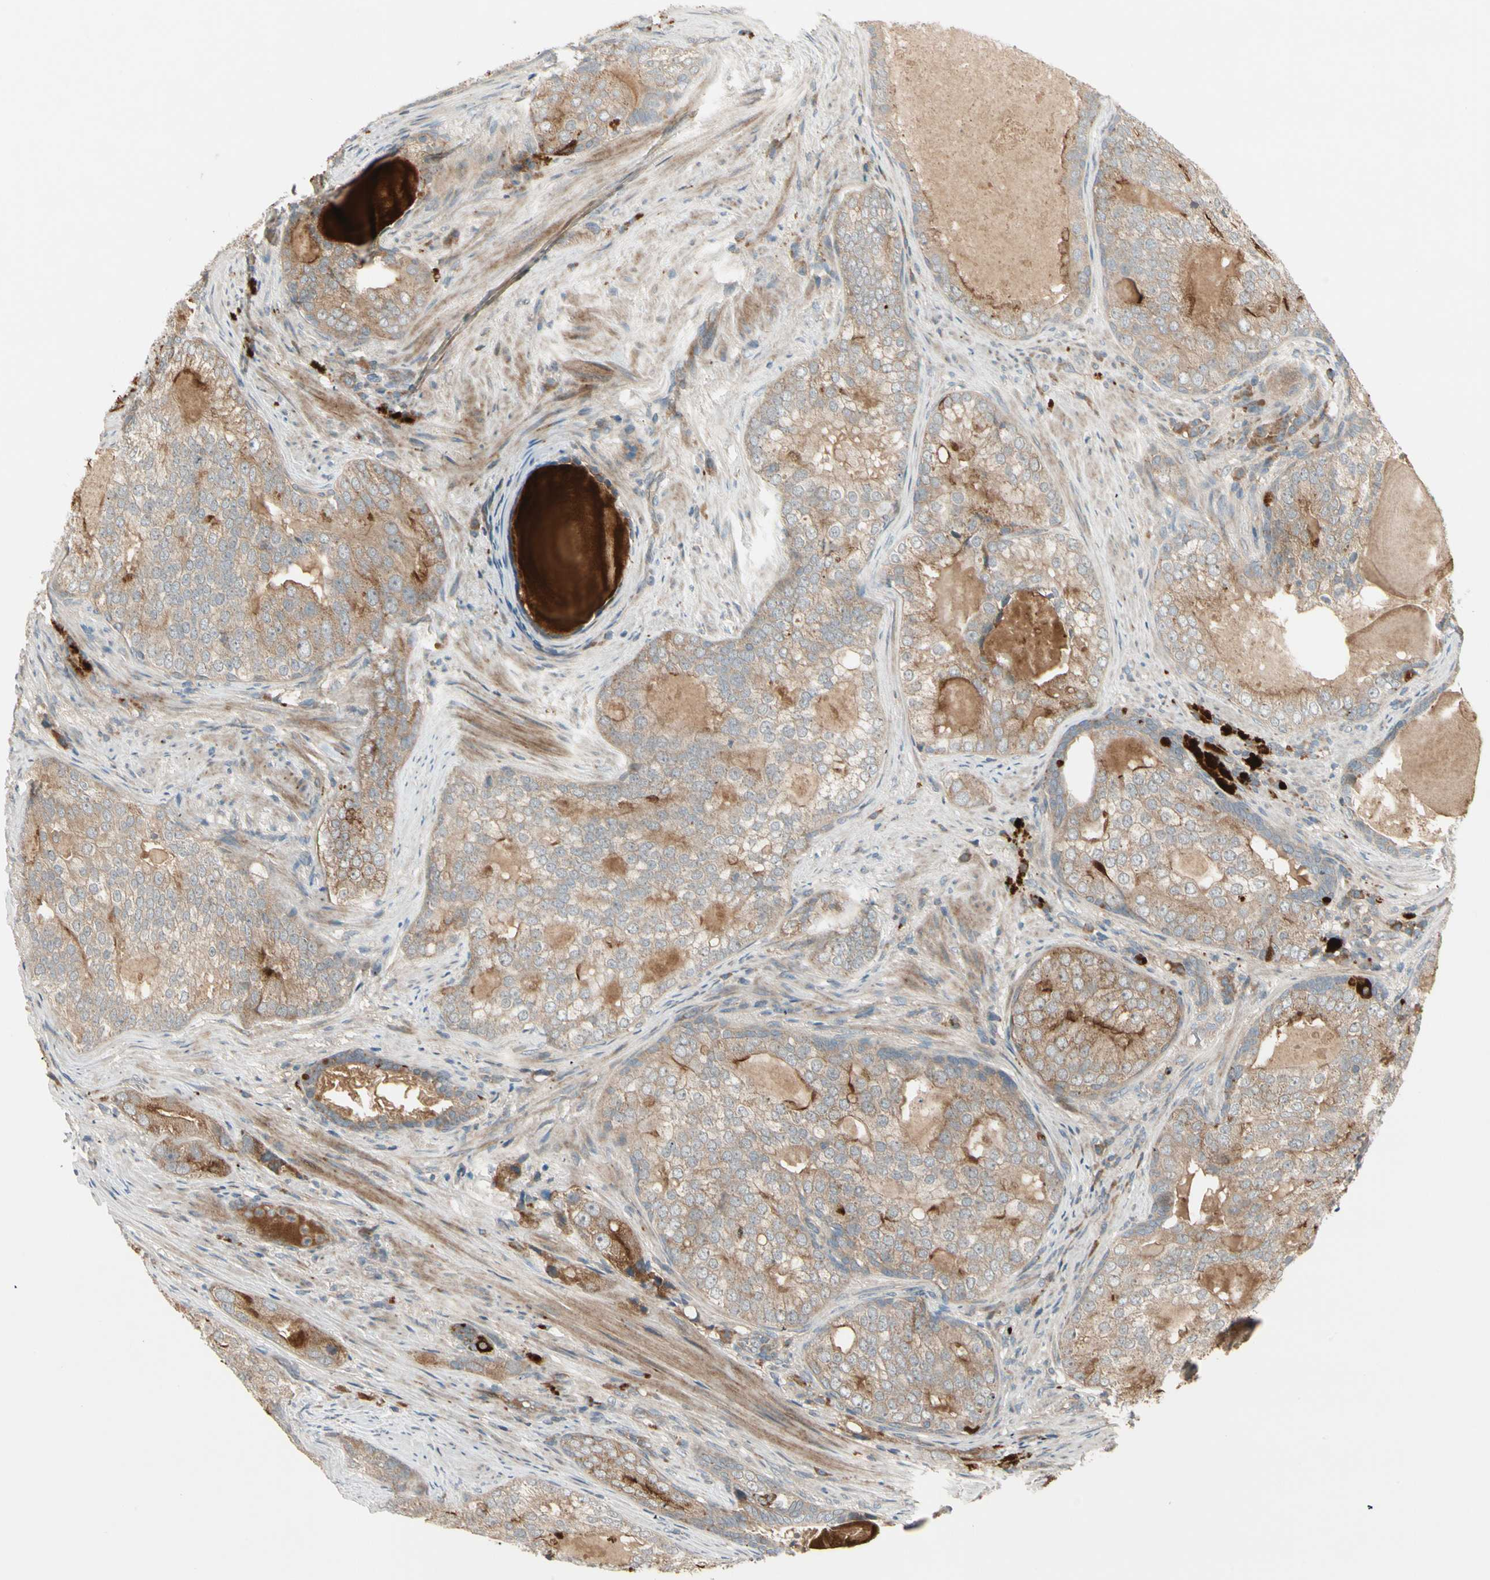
{"staining": {"intensity": "moderate", "quantity": ">75%", "location": "cytoplasmic/membranous"}, "tissue": "prostate cancer", "cell_type": "Tumor cells", "image_type": "cancer", "snomed": [{"axis": "morphology", "description": "Adenocarcinoma, High grade"}, {"axis": "topography", "description": "Prostate"}], "caption": "Immunohistochemical staining of human prostate adenocarcinoma (high-grade) shows medium levels of moderate cytoplasmic/membranous positivity in about >75% of tumor cells. The protein of interest is stained brown, and the nuclei are stained in blue (DAB IHC with brightfield microscopy, high magnification).", "gene": "ACVR1C", "patient": {"sex": "male", "age": 66}}